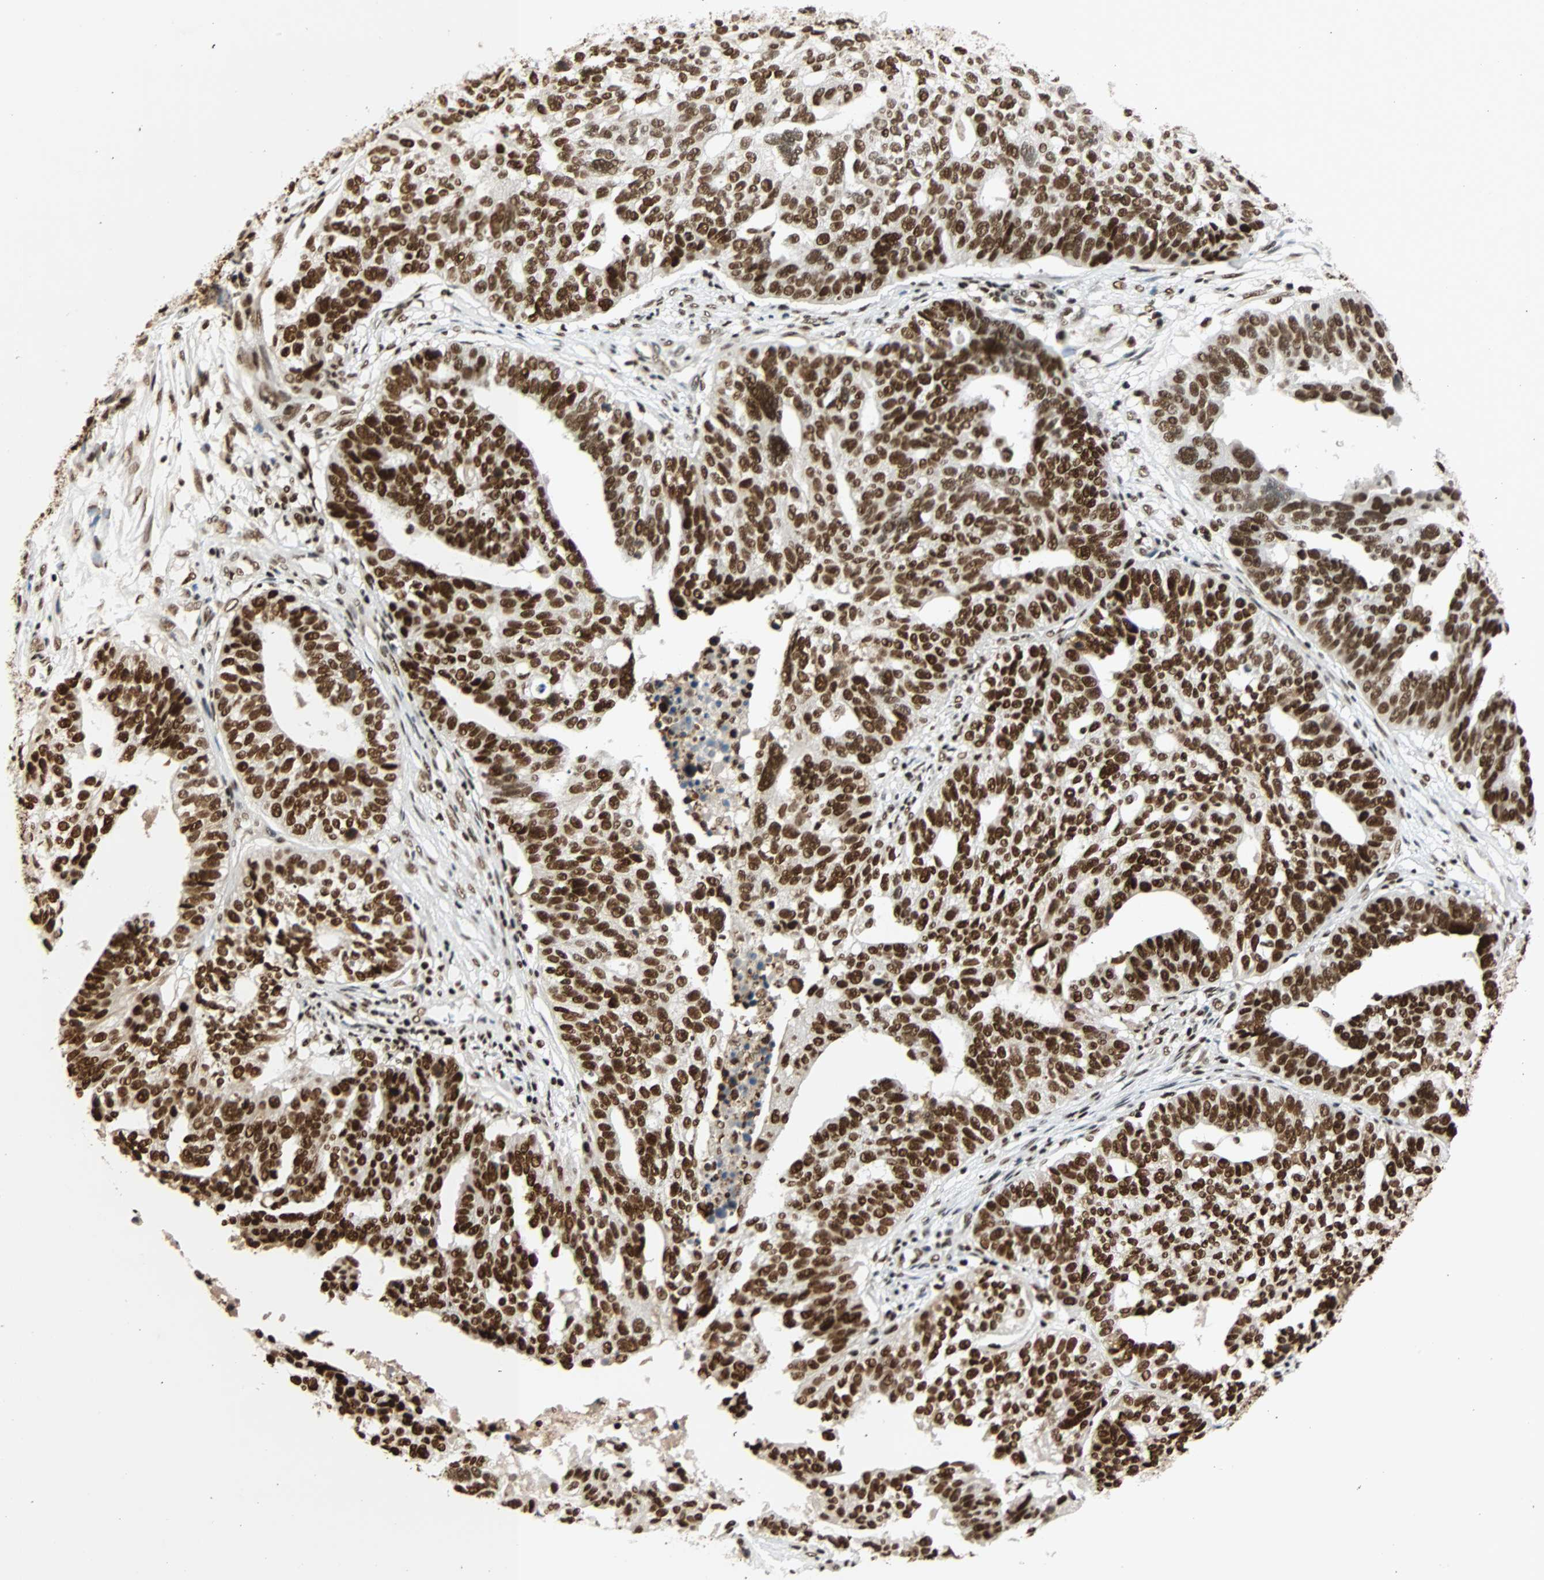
{"staining": {"intensity": "strong", "quantity": ">75%", "location": "nuclear"}, "tissue": "ovarian cancer", "cell_type": "Tumor cells", "image_type": "cancer", "snomed": [{"axis": "morphology", "description": "Cystadenocarcinoma, serous, NOS"}, {"axis": "topography", "description": "Ovary"}], "caption": "Brown immunohistochemical staining in ovarian serous cystadenocarcinoma shows strong nuclear positivity in about >75% of tumor cells.", "gene": "CDK12", "patient": {"sex": "female", "age": 59}}